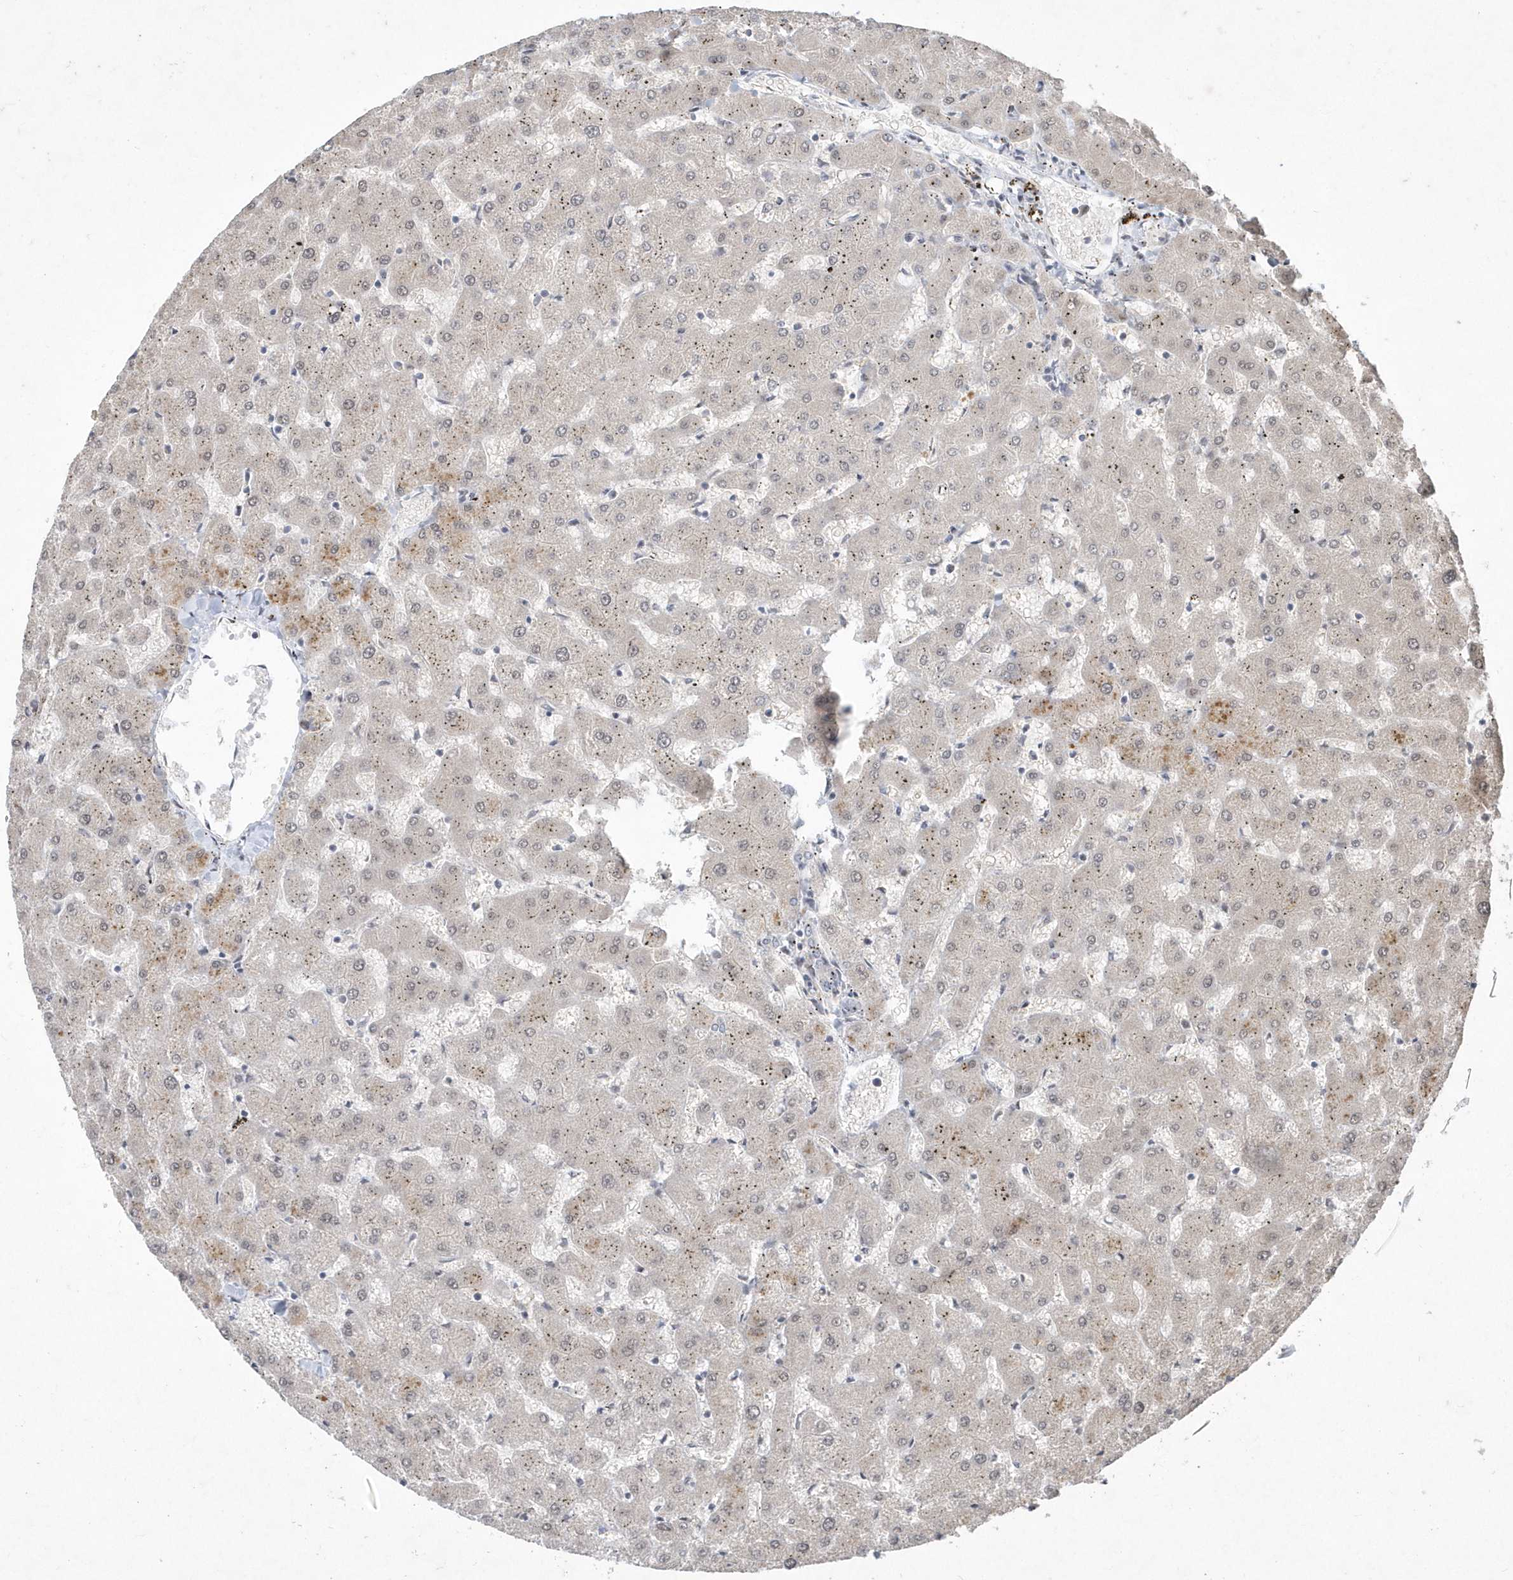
{"staining": {"intensity": "negative", "quantity": "none", "location": "none"}, "tissue": "liver", "cell_type": "Cholangiocytes", "image_type": "normal", "snomed": [{"axis": "morphology", "description": "Normal tissue, NOS"}, {"axis": "topography", "description": "Liver"}], "caption": "This is an IHC micrograph of benign human liver. There is no positivity in cholangiocytes.", "gene": "TSPEAR", "patient": {"sex": "female", "age": 63}}